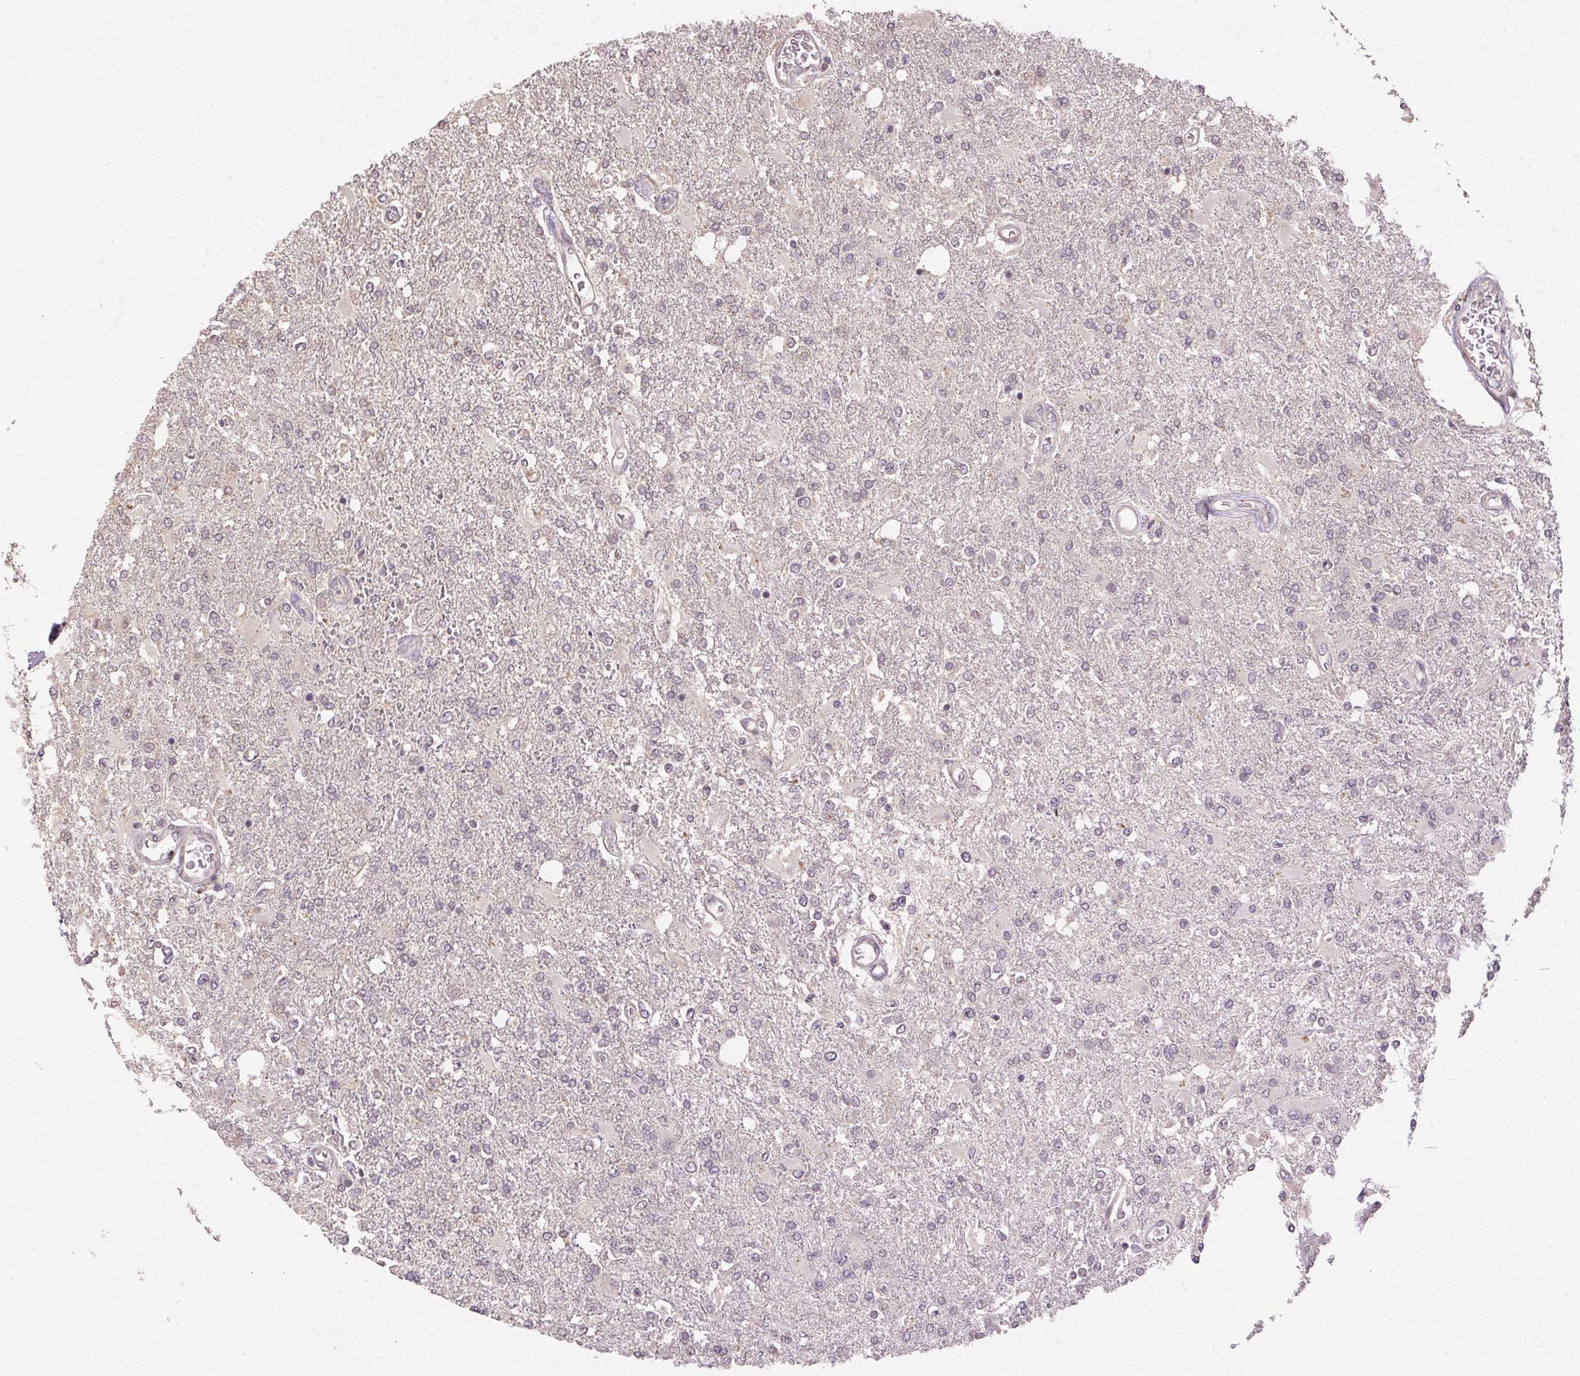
{"staining": {"intensity": "negative", "quantity": "none", "location": "none"}, "tissue": "glioma", "cell_type": "Tumor cells", "image_type": "cancer", "snomed": [{"axis": "morphology", "description": "Glioma, malignant, High grade"}, {"axis": "topography", "description": "Cerebral cortex"}], "caption": "The histopathology image demonstrates no staining of tumor cells in glioma. (Brightfield microscopy of DAB (3,3'-diaminobenzidine) immunohistochemistry at high magnification).", "gene": "ATP1B3", "patient": {"sex": "male", "age": 79}}